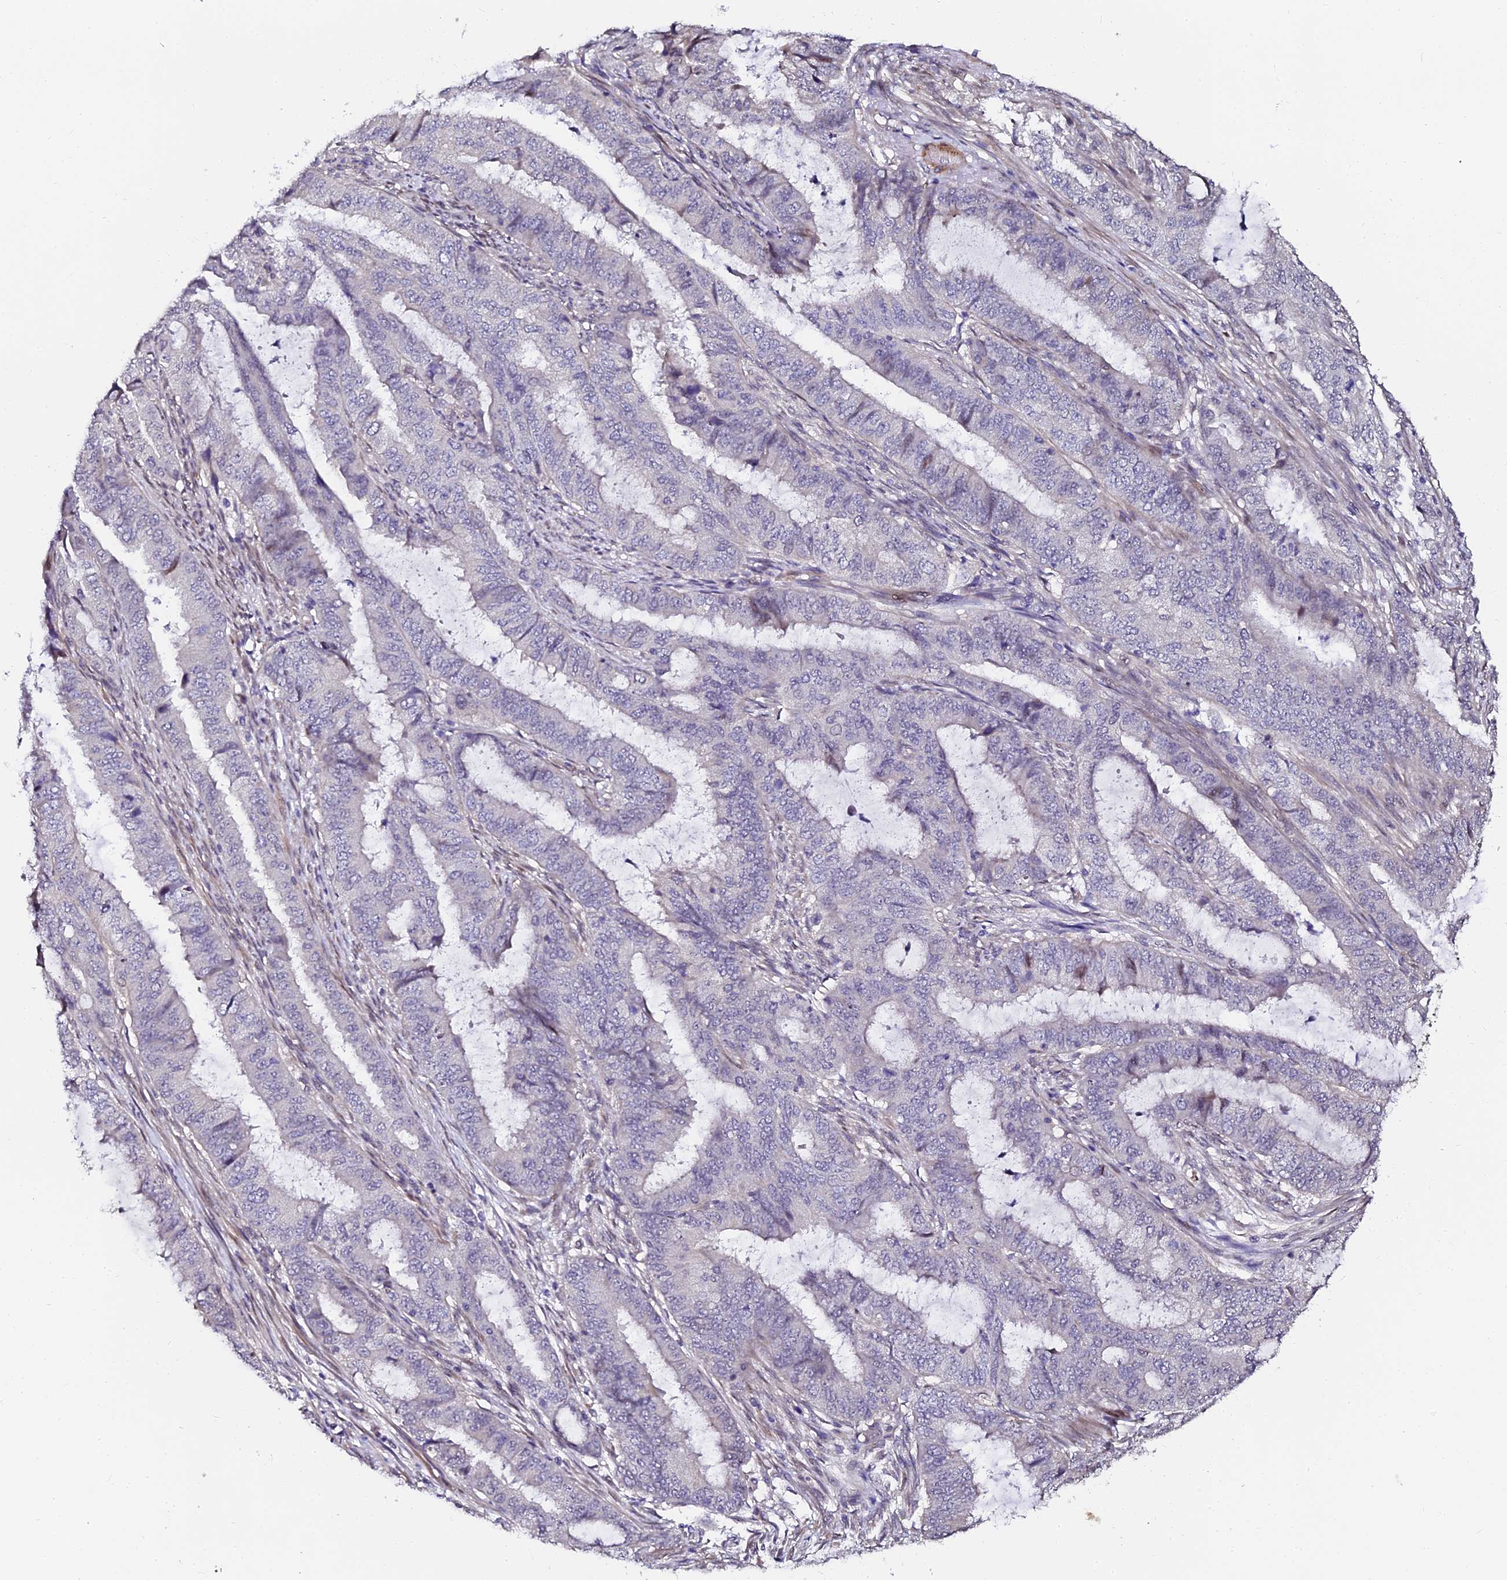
{"staining": {"intensity": "negative", "quantity": "none", "location": "none"}, "tissue": "endometrial cancer", "cell_type": "Tumor cells", "image_type": "cancer", "snomed": [{"axis": "morphology", "description": "Adenocarcinoma, NOS"}, {"axis": "topography", "description": "Endometrium"}], "caption": "Tumor cells are negative for protein expression in human adenocarcinoma (endometrial).", "gene": "GPN3", "patient": {"sex": "female", "age": 51}}